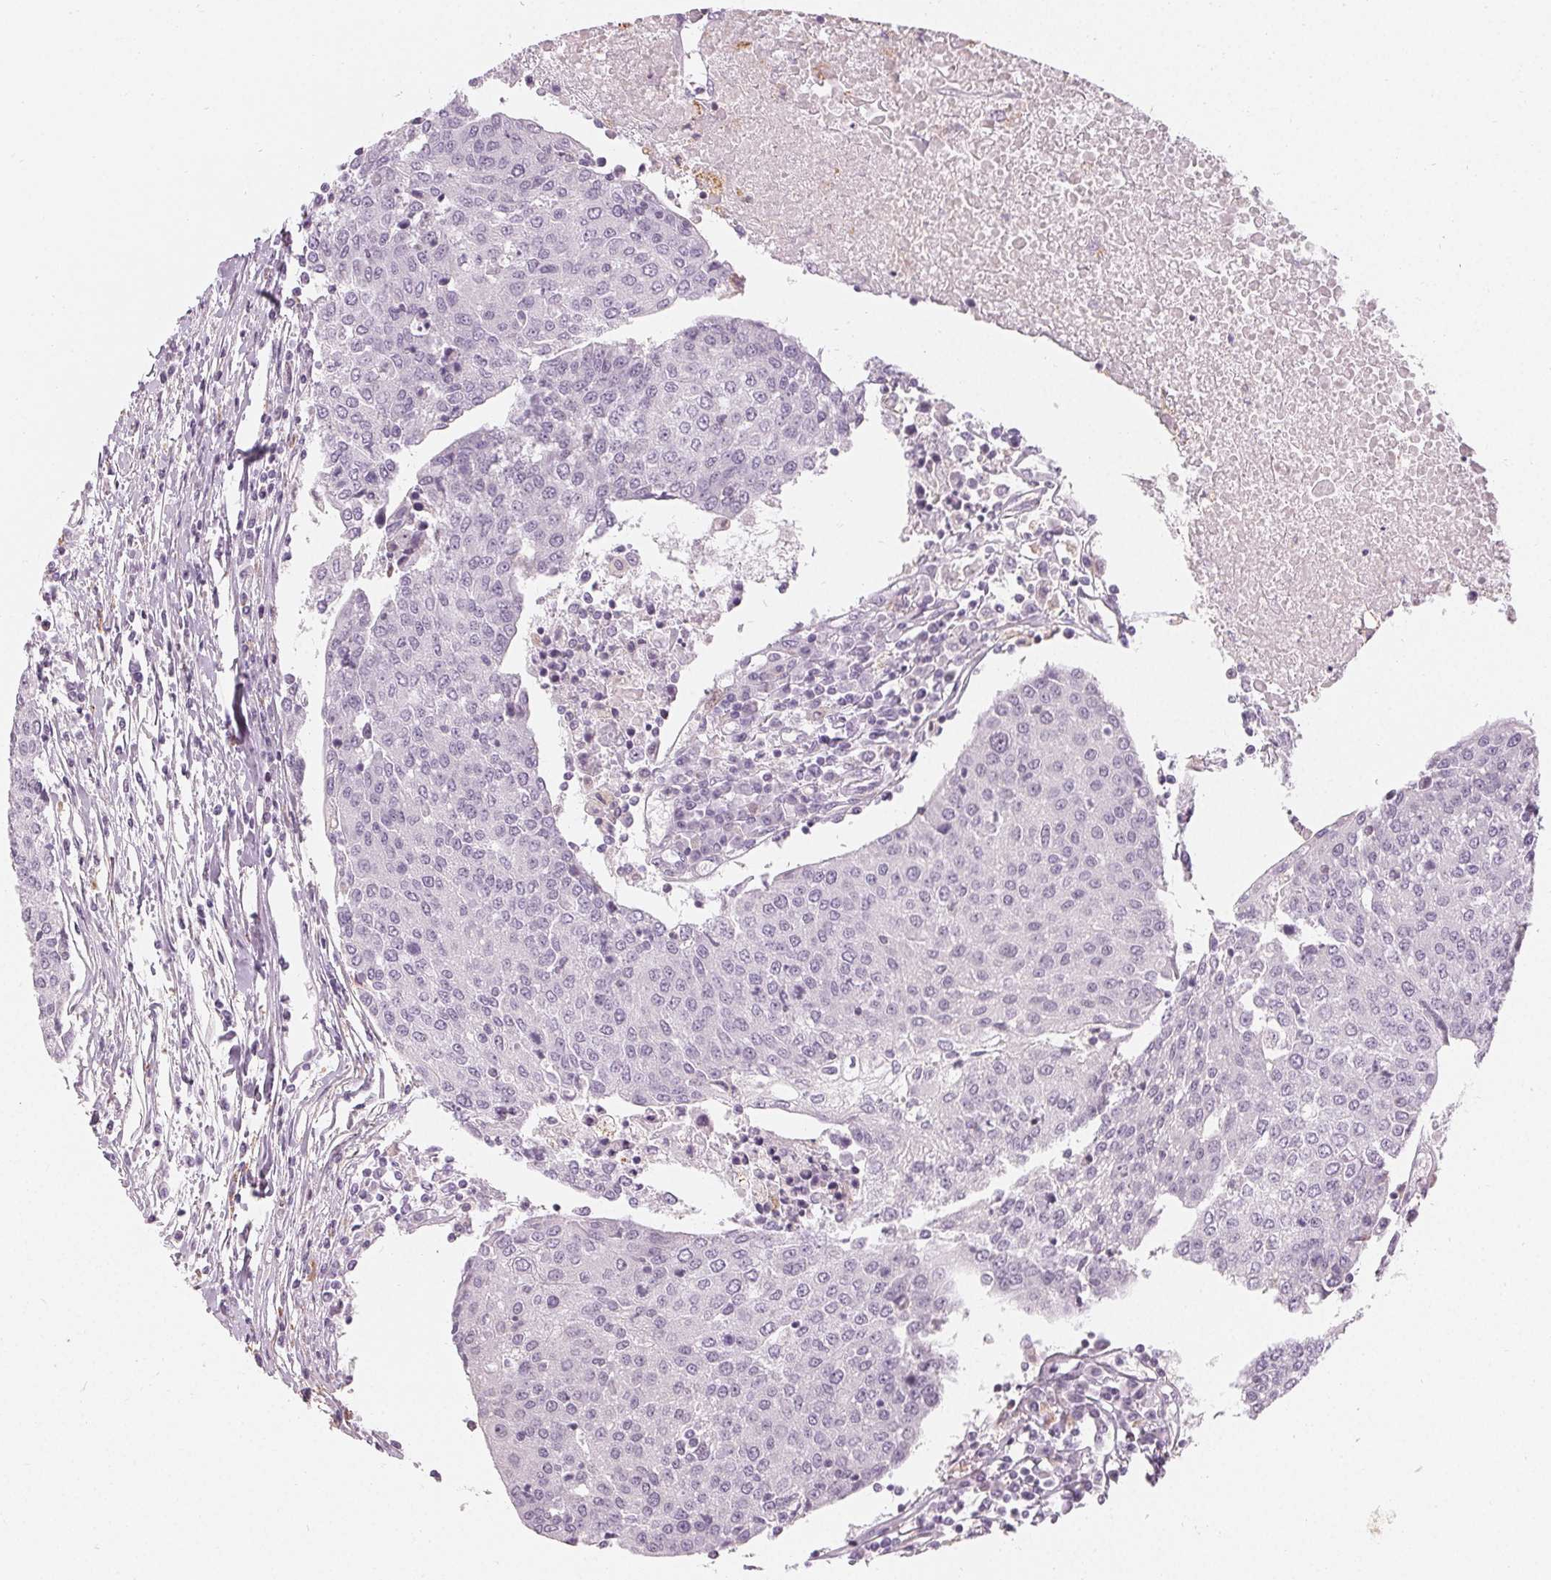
{"staining": {"intensity": "negative", "quantity": "none", "location": "none"}, "tissue": "urothelial cancer", "cell_type": "Tumor cells", "image_type": "cancer", "snomed": [{"axis": "morphology", "description": "Urothelial carcinoma, High grade"}, {"axis": "topography", "description": "Urinary bladder"}], "caption": "DAB immunohistochemical staining of human urothelial carcinoma (high-grade) reveals no significant expression in tumor cells.", "gene": "HOPX", "patient": {"sex": "female", "age": 85}}